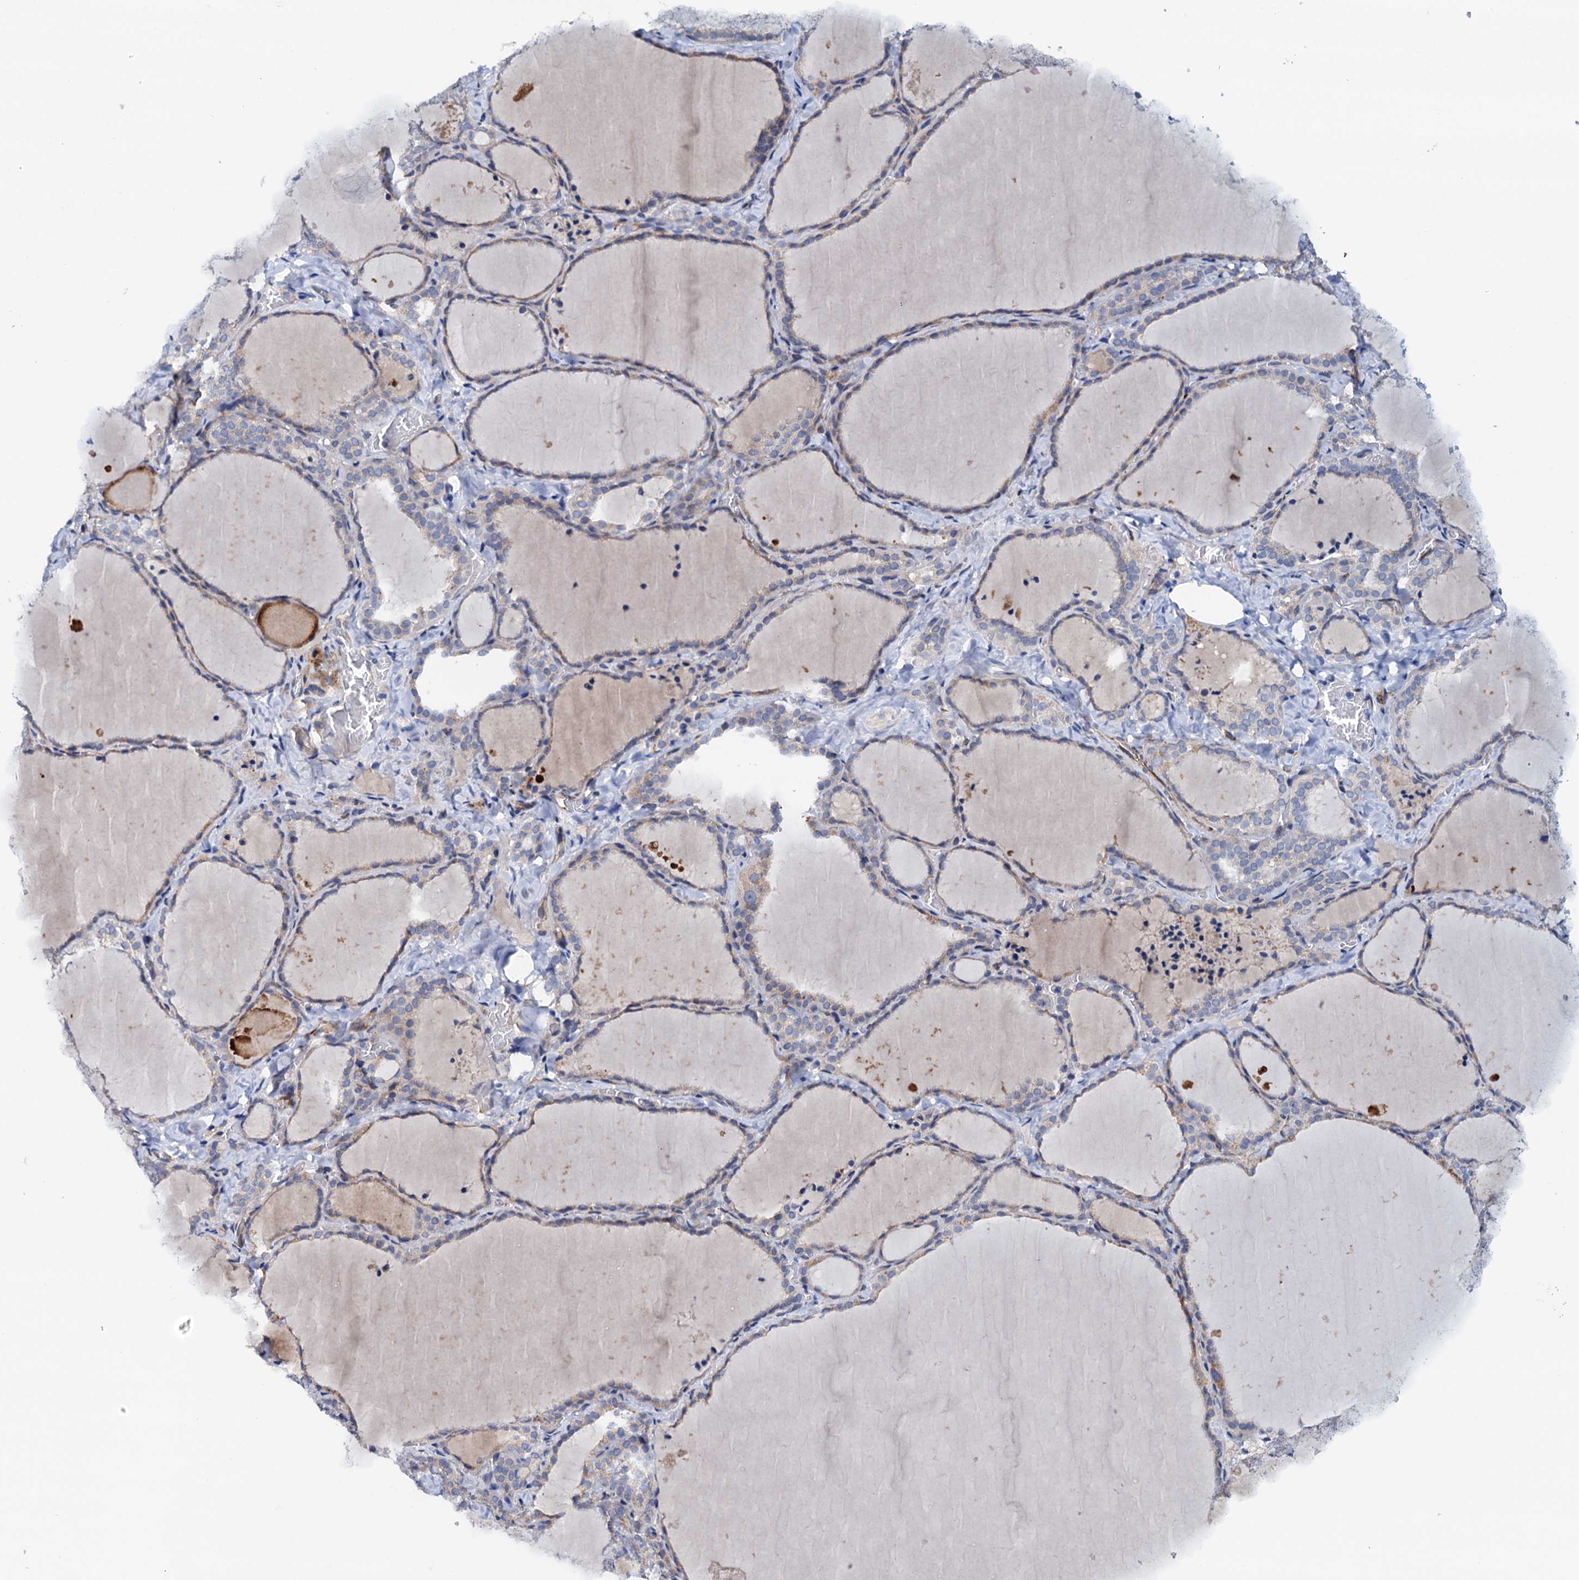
{"staining": {"intensity": "weak", "quantity": "<25%", "location": "cytoplasmic/membranous"}, "tissue": "thyroid gland", "cell_type": "Glandular cells", "image_type": "normal", "snomed": [{"axis": "morphology", "description": "Normal tissue, NOS"}, {"axis": "topography", "description": "Thyroid gland"}], "caption": "This is an IHC micrograph of benign human thyroid gland. There is no staining in glandular cells.", "gene": "RASSF9", "patient": {"sex": "female", "age": 22}}